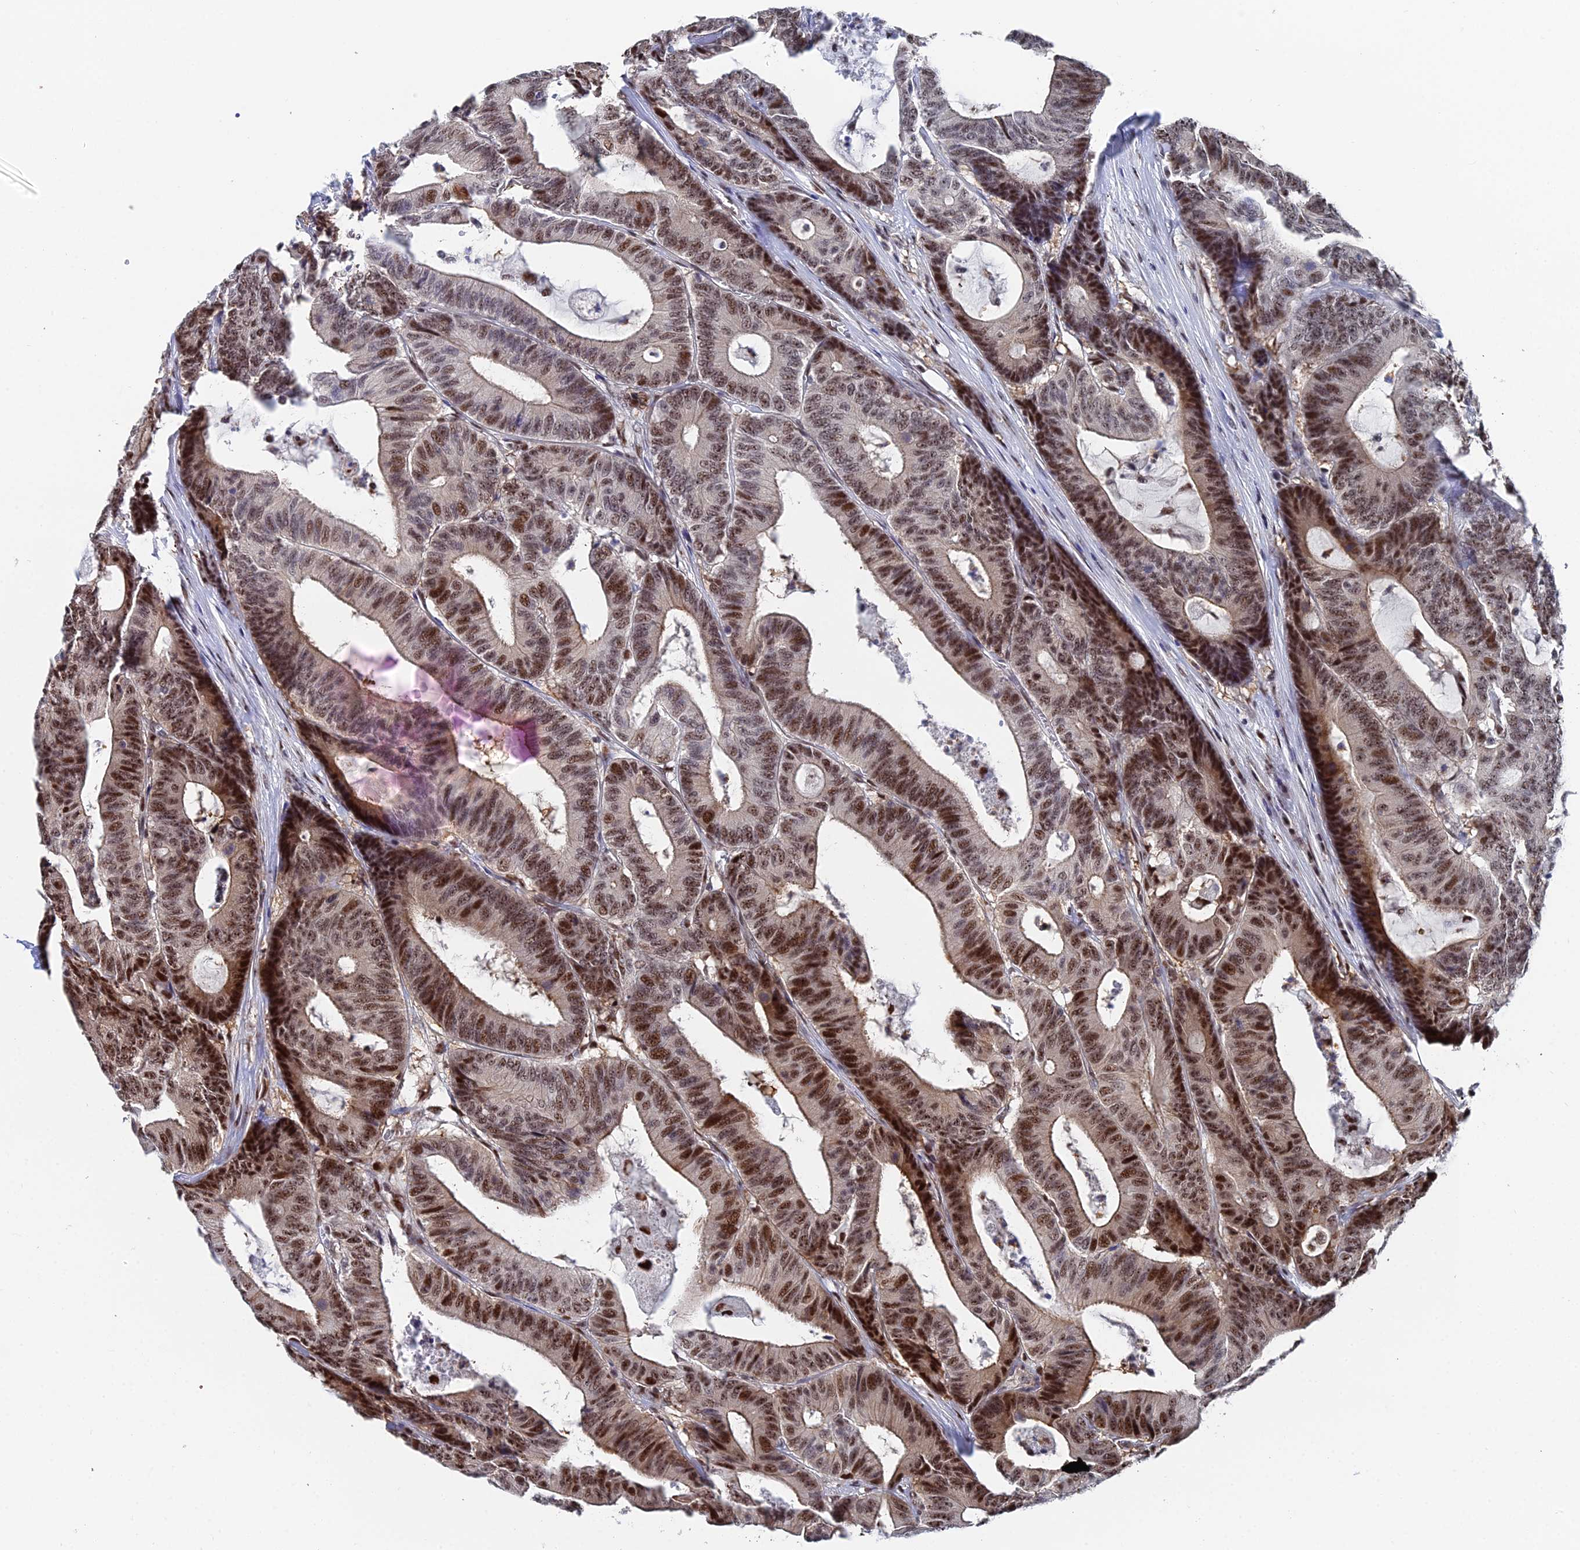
{"staining": {"intensity": "moderate", "quantity": ">75%", "location": "cytoplasmic/membranous,nuclear"}, "tissue": "colorectal cancer", "cell_type": "Tumor cells", "image_type": "cancer", "snomed": [{"axis": "morphology", "description": "Adenocarcinoma, NOS"}, {"axis": "topography", "description": "Colon"}], "caption": "Immunohistochemical staining of colorectal cancer exhibits moderate cytoplasmic/membranous and nuclear protein staining in approximately >75% of tumor cells.", "gene": "TIFA", "patient": {"sex": "female", "age": 84}}